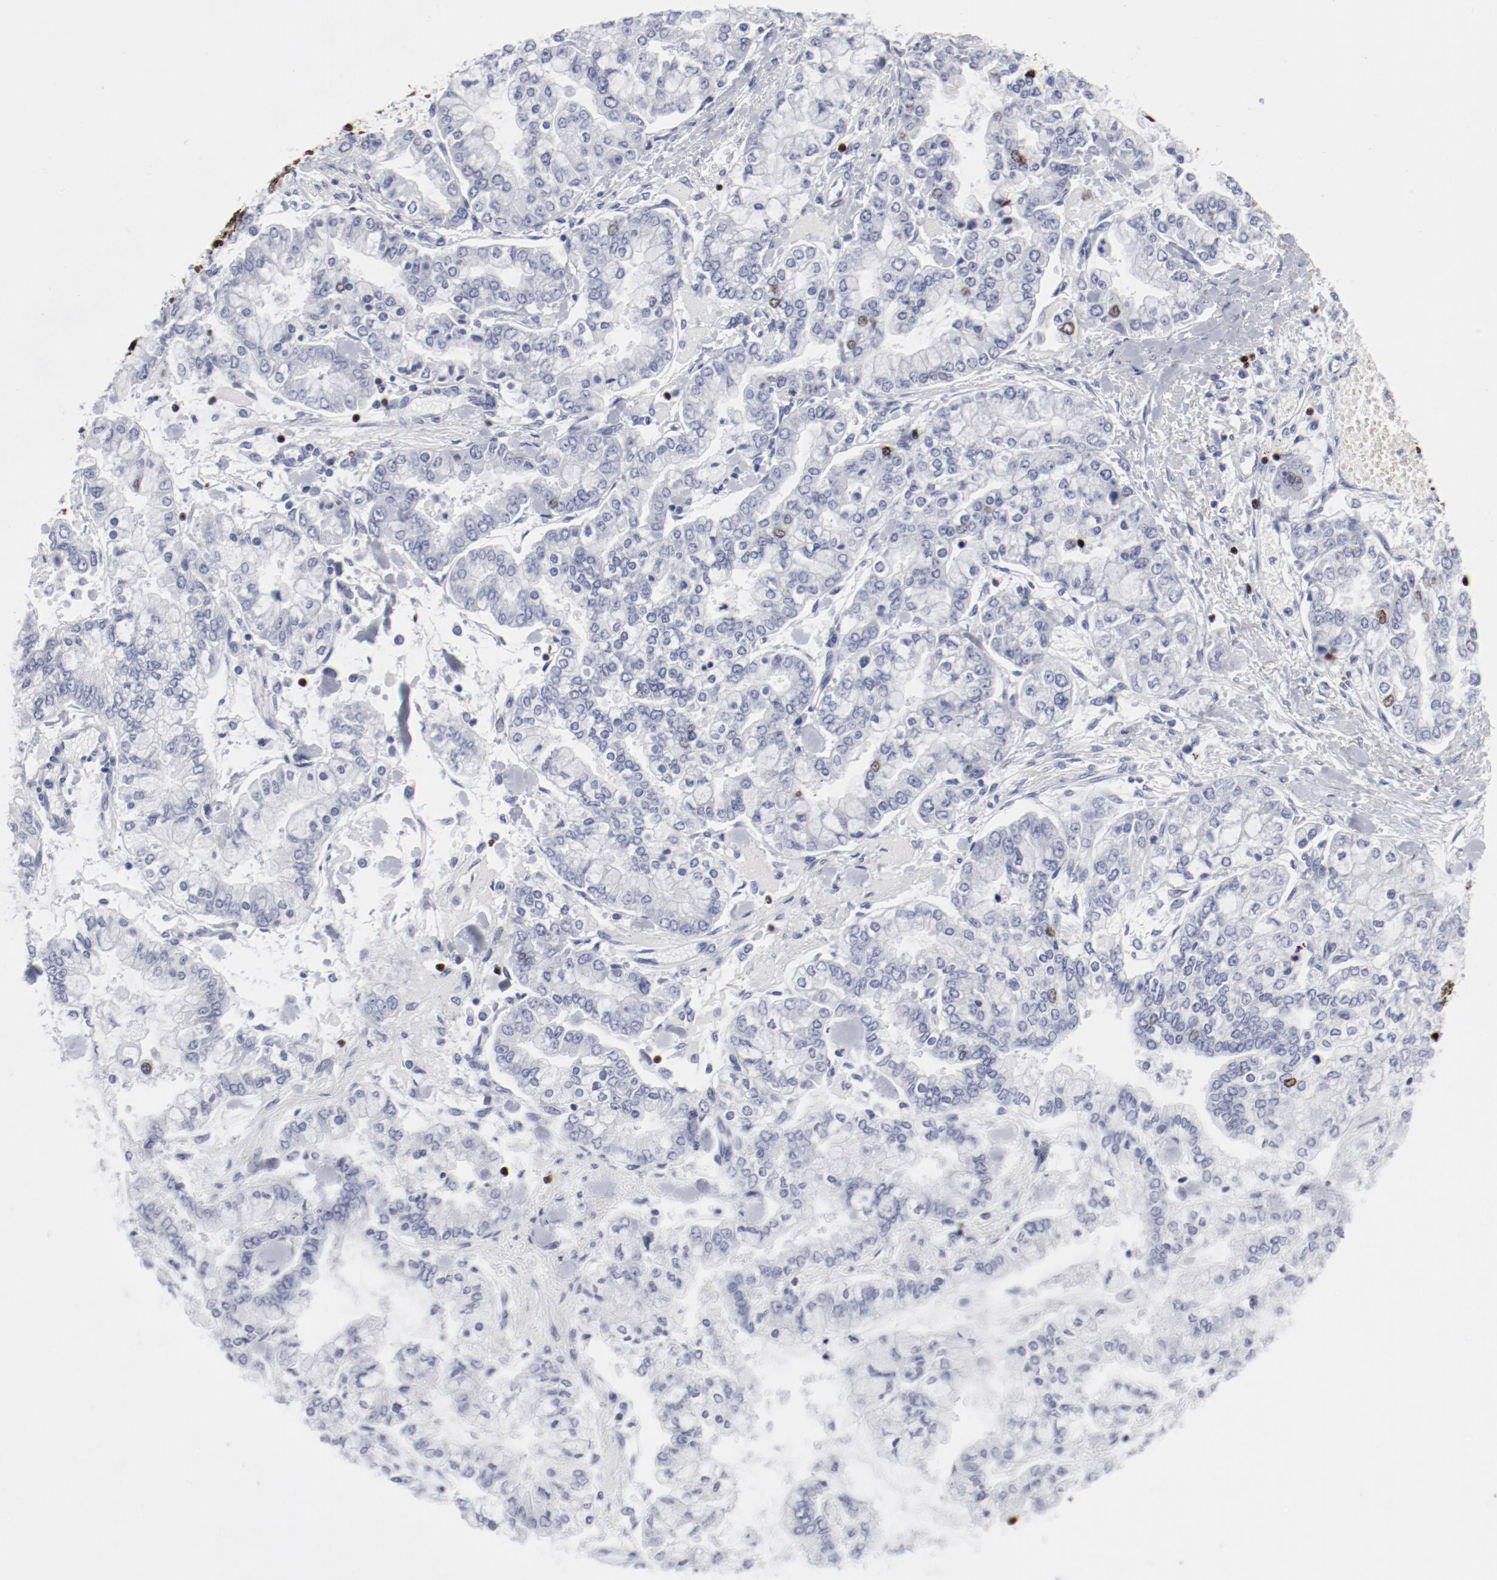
{"staining": {"intensity": "moderate", "quantity": "<25%", "location": "nuclear"}, "tissue": "stomach cancer", "cell_type": "Tumor cells", "image_type": "cancer", "snomed": [{"axis": "morphology", "description": "Normal tissue, NOS"}, {"axis": "morphology", "description": "Adenocarcinoma, NOS"}, {"axis": "topography", "description": "Stomach, upper"}, {"axis": "topography", "description": "Stomach"}], "caption": "Immunohistochemistry of human stomach cancer demonstrates low levels of moderate nuclear expression in about <25% of tumor cells.", "gene": "SMARCC2", "patient": {"sex": "male", "age": 76}}